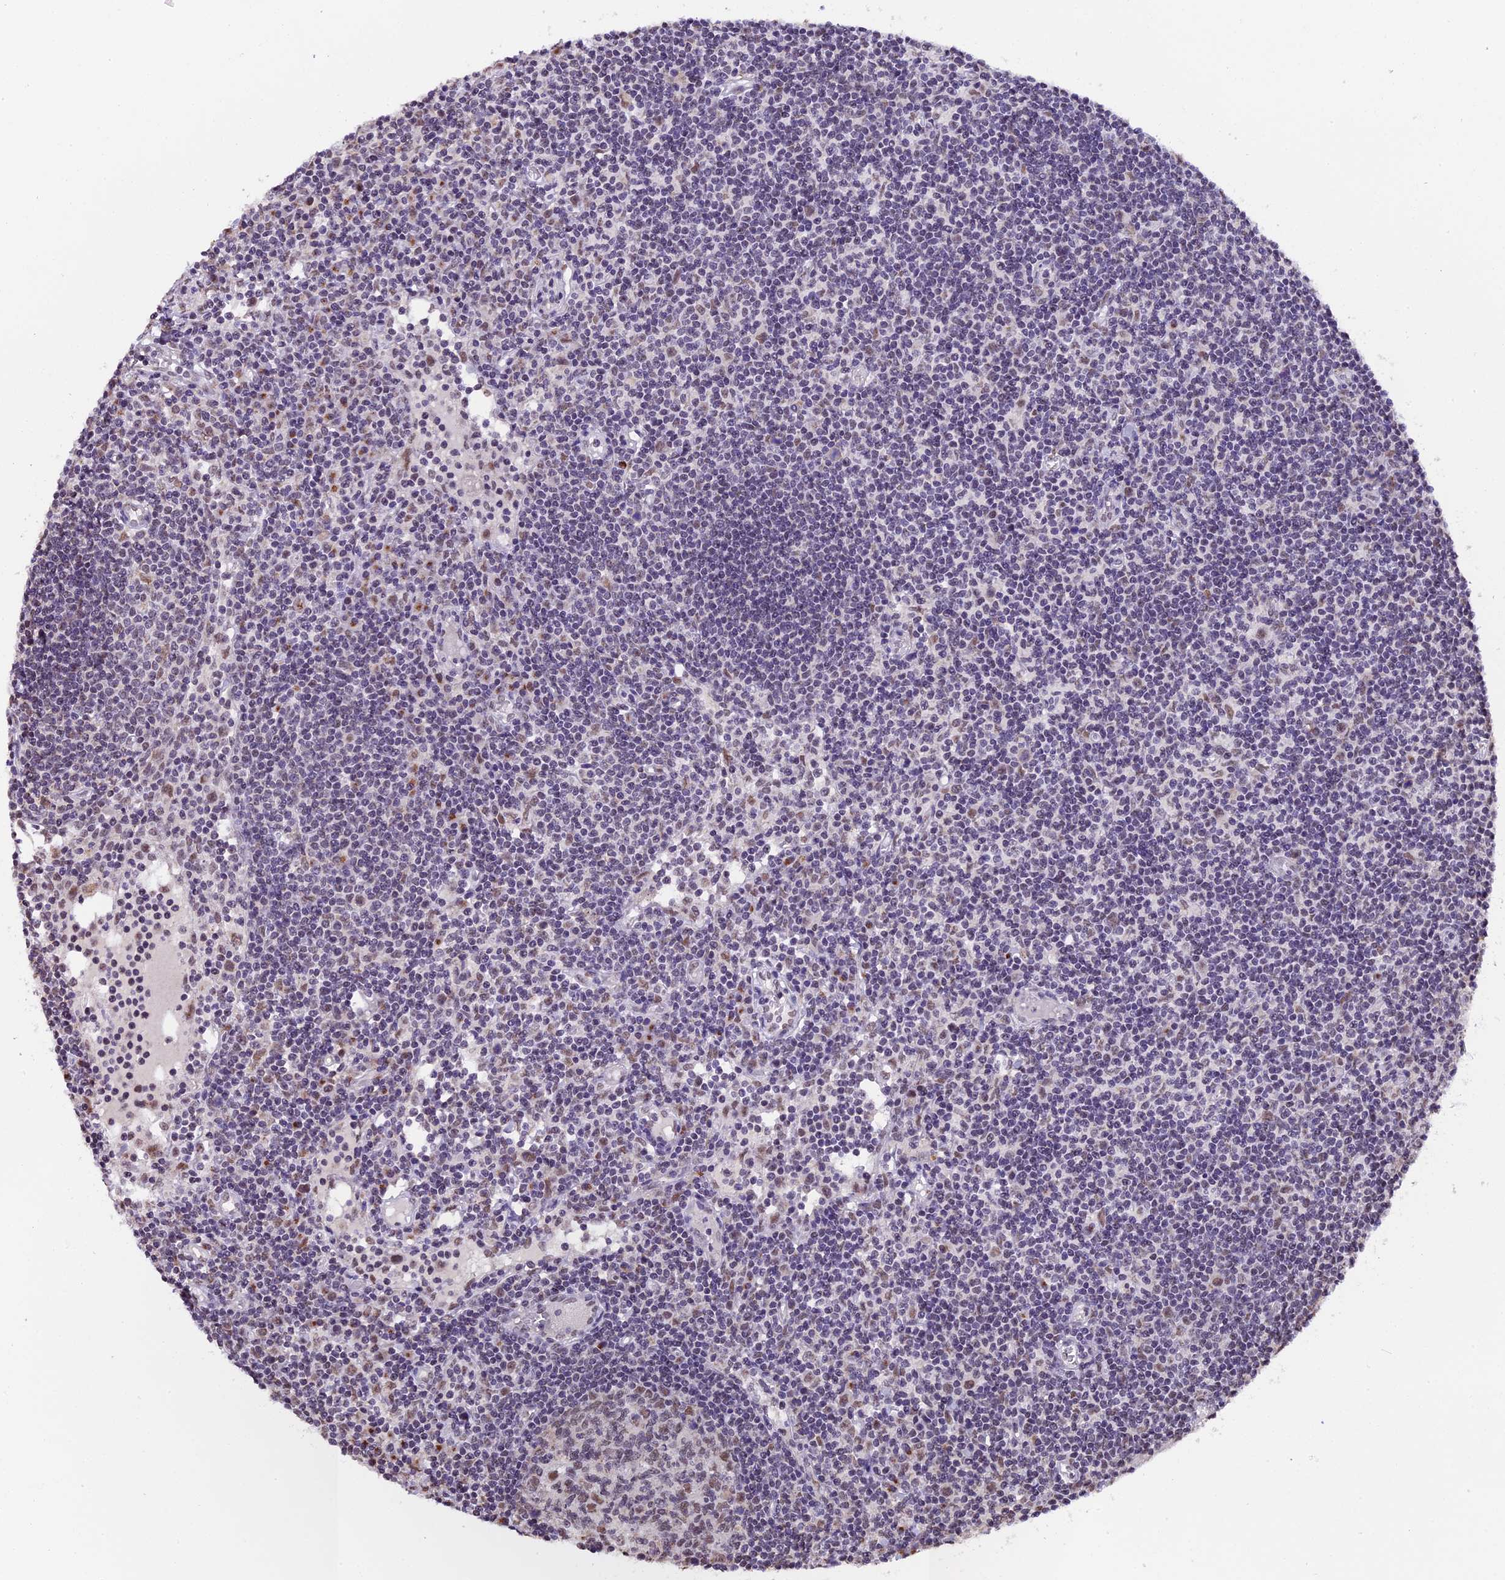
{"staining": {"intensity": "moderate", "quantity": "<25%", "location": "nuclear"}, "tissue": "lymph node", "cell_type": "Germinal center cells", "image_type": "normal", "snomed": [{"axis": "morphology", "description": "Normal tissue, NOS"}, {"axis": "topography", "description": "Lymph node"}], "caption": "Moderate nuclear protein staining is appreciated in approximately <25% of germinal center cells in lymph node. (DAB IHC with brightfield microscopy, high magnification).", "gene": "NCBP1", "patient": {"sex": "female", "age": 55}}